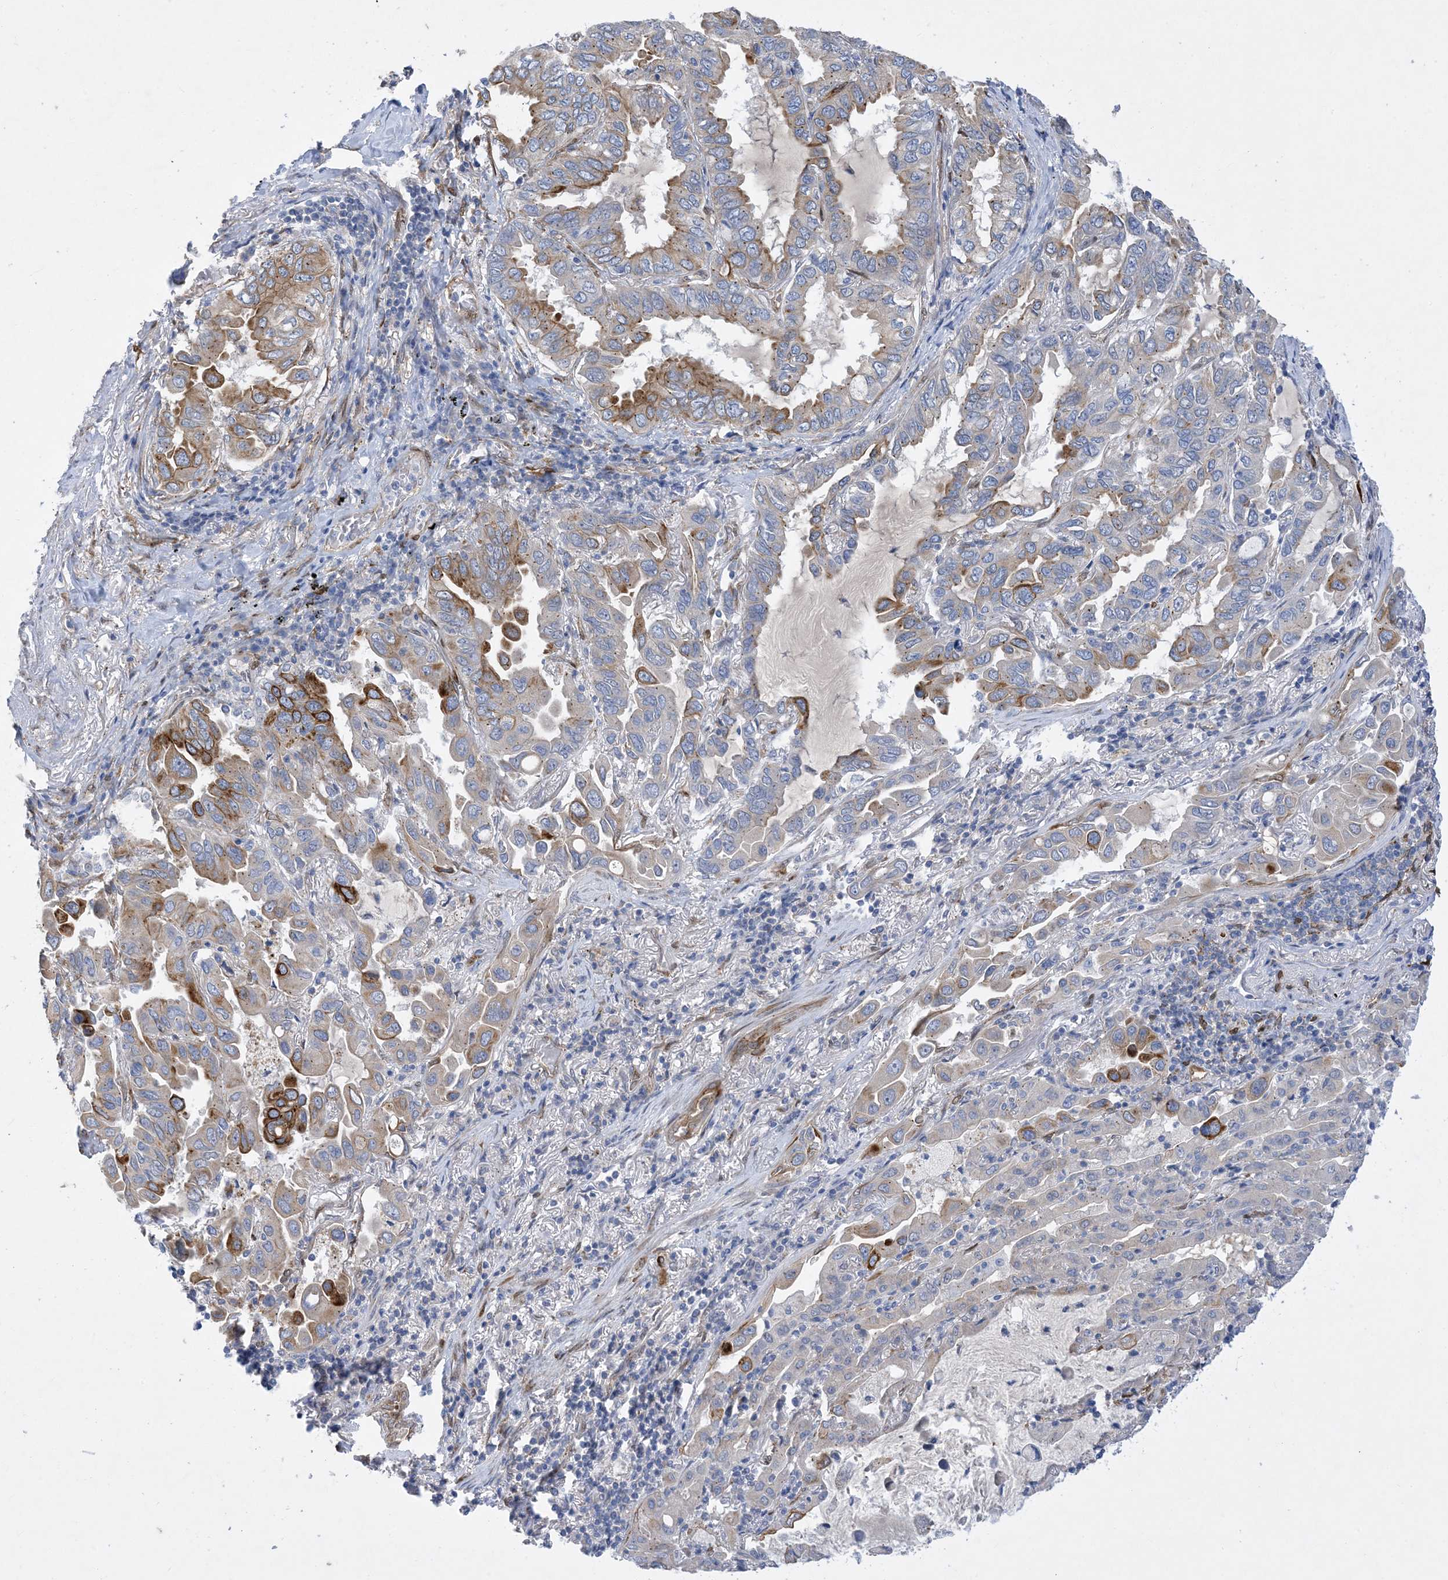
{"staining": {"intensity": "strong", "quantity": "<25%", "location": "cytoplasmic/membranous"}, "tissue": "lung cancer", "cell_type": "Tumor cells", "image_type": "cancer", "snomed": [{"axis": "morphology", "description": "Adenocarcinoma, NOS"}, {"axis": "topography", "description": "Lung"}], "caption": "Immunohistochemistry (IHC) staining of lung cancer (adenocarcinoma), which displays medium levels of strong cytoplasmic/membranous positivity in approximately <25% of tumor cells indicating strong cytoplasmic/membranous protein expression. The staining was performed using DAB (brown) for protein detection and nuclei were counterstained in hematoxylin (blue).", "gene": "RBMS3", "patient": {"sex": "male", "age": 64}}